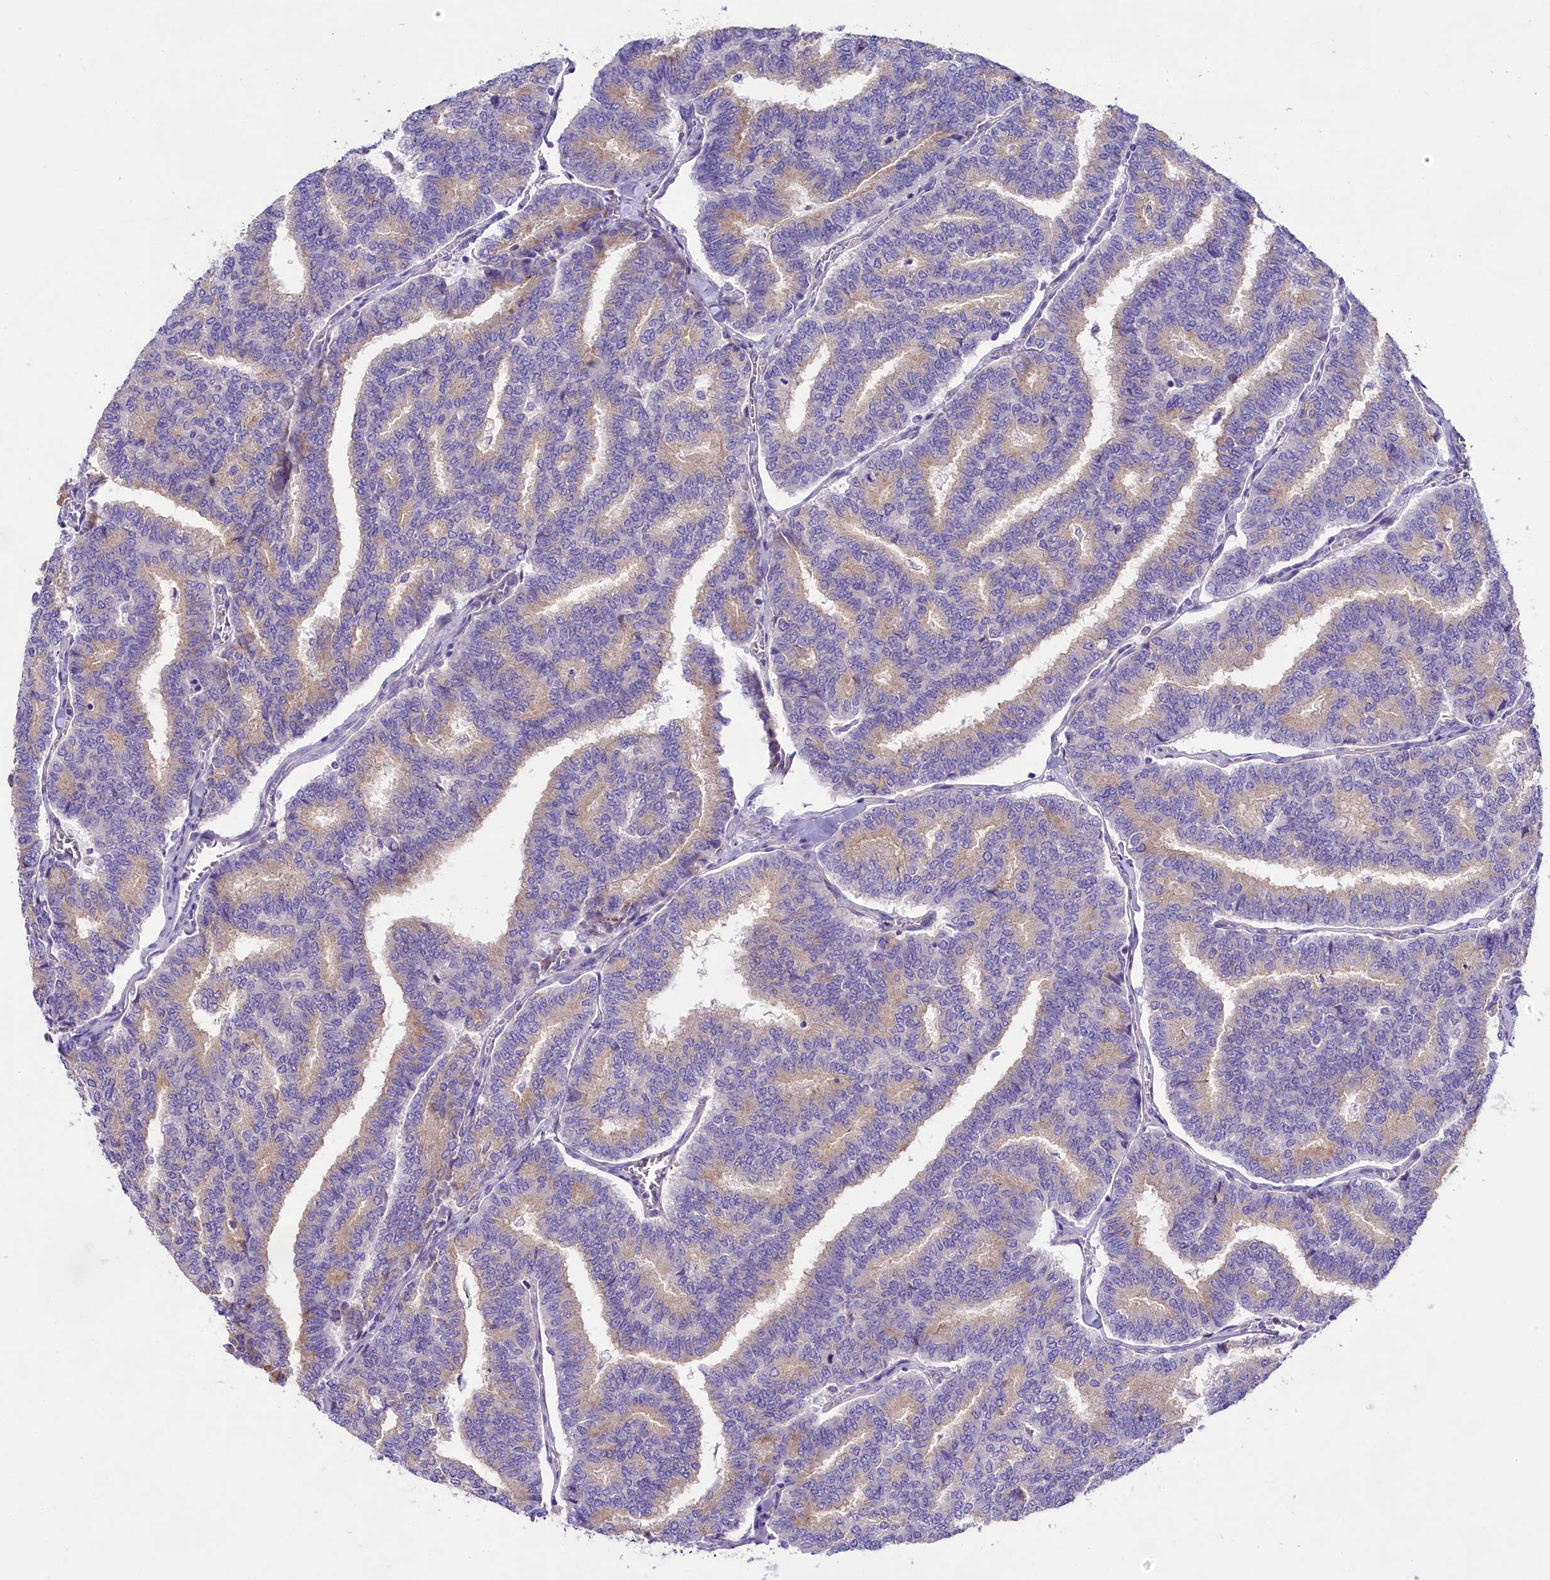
{"staining": {"intensity": "negative", "quantity": "none", "location": "none"}, "tissue": "thyroid cancer", "cell_type": "Tumor cells", "image_type": "cancer", "snomed": [{"axis": "morphology", "description": "Papillary adenocarcinoma, NOS"}, {"axis": "topography", "description": "Thyroid gland"}], "caption": "This is an immunohistochemistry (IHC) image of human papillary adenocarcinoma (thyroid). There is no staining in tumor cells.", "gene": "PEMT", "patient": {"sex": "female", "age": 35}}